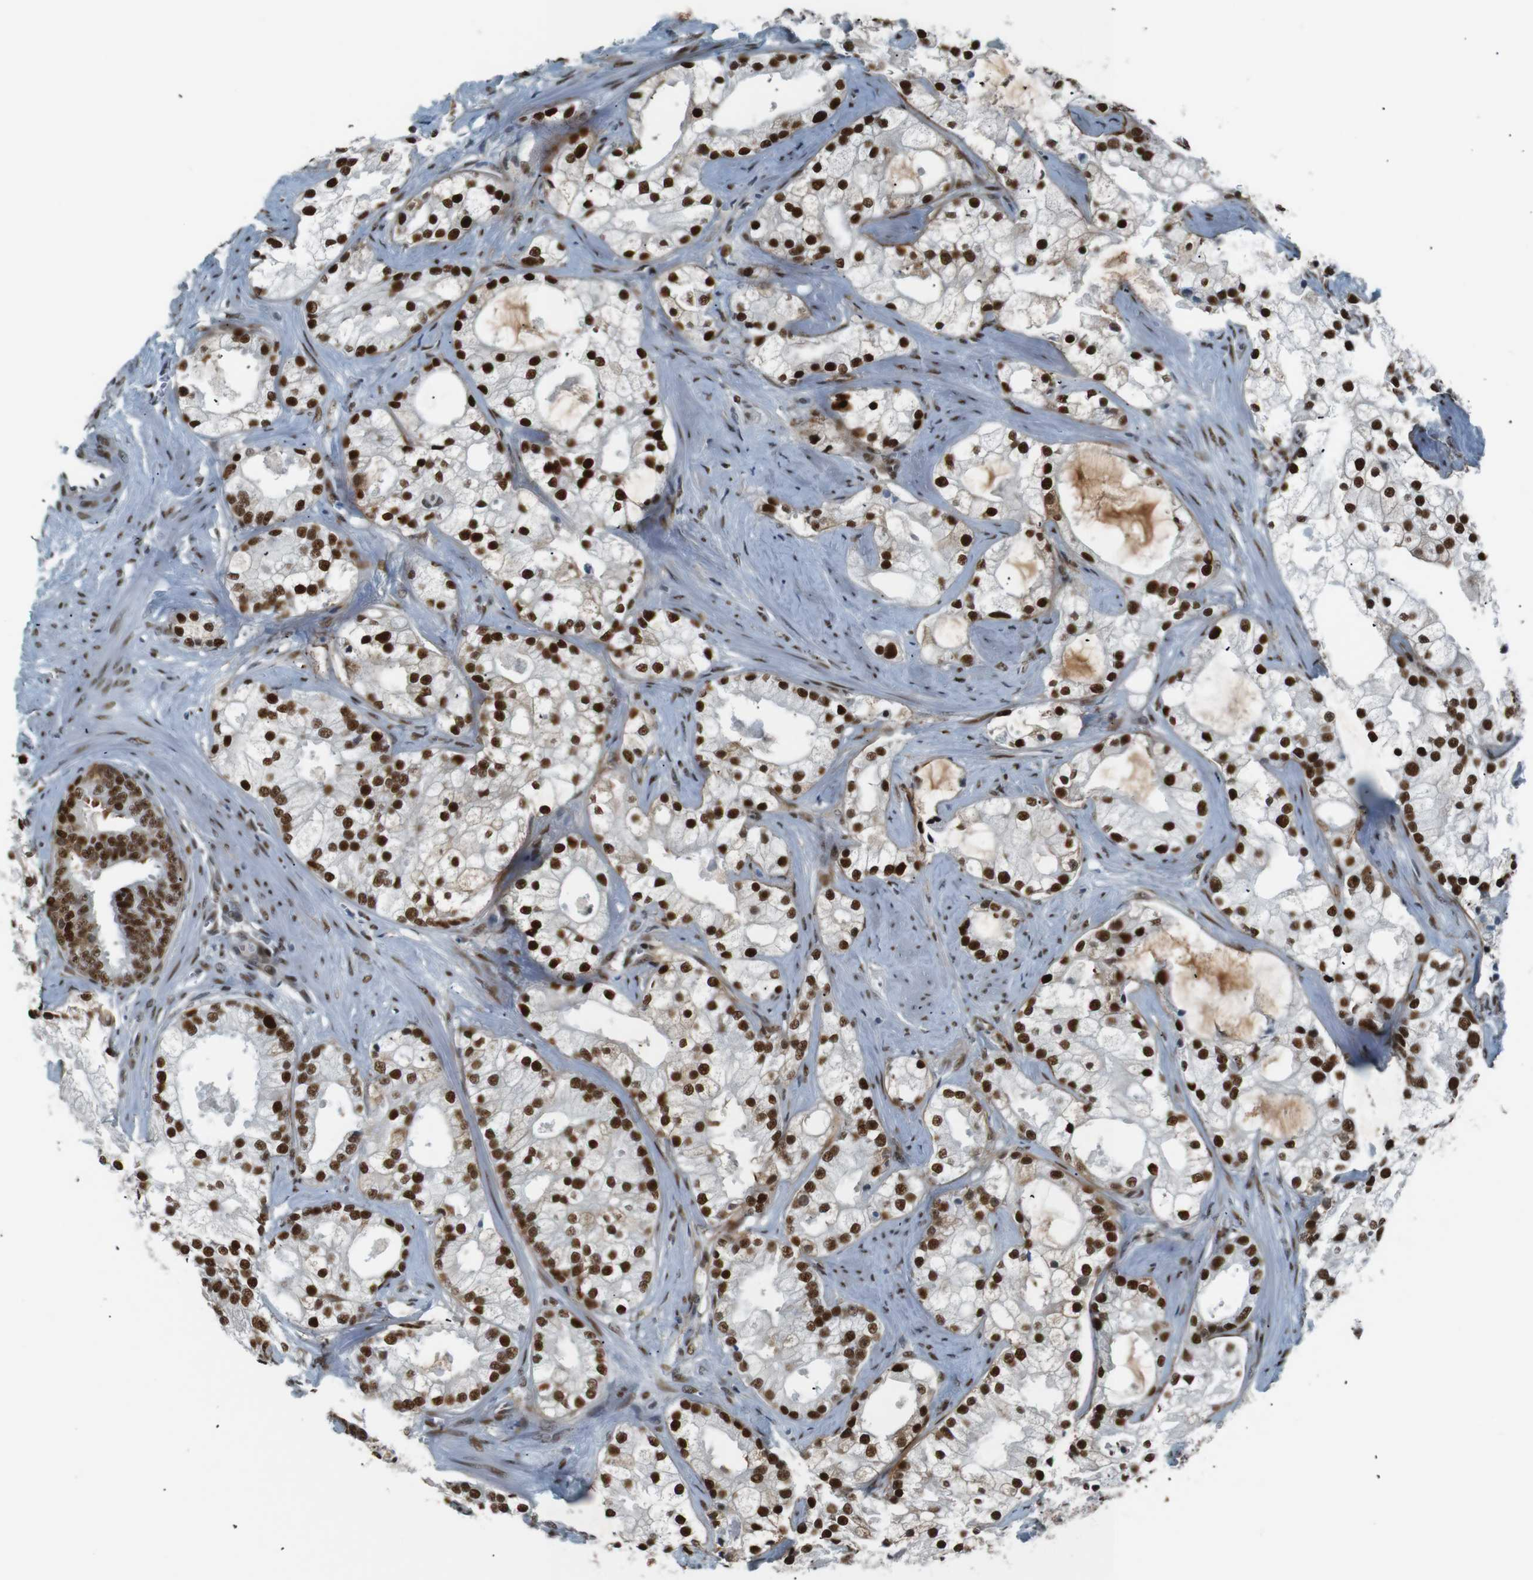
{"staining": {"intensity": "strong", "quantity": ">75%", "location": "nuclear"}, "tissue": "prostate cancer", "cell_type": "Tumor cells", "image_type": "cancer", "snomed": [{"axis": "morphology", "description": "Adenocarcinoma, Low grade"}, {"axis": "topography", "description": "Prostate"}], "caption": "An immunohistochemistry micrograph of neoplastic tissue is shown. Protein staining in brown highlights strong nuclear positivity in prostate adenocarcinoma (low-grade) within tumor cells. The protein is shown in brown color, while the nuclei are stained blue.", "gene": "HEXIM1", "patient": {"sex": "male", "age": 58}}